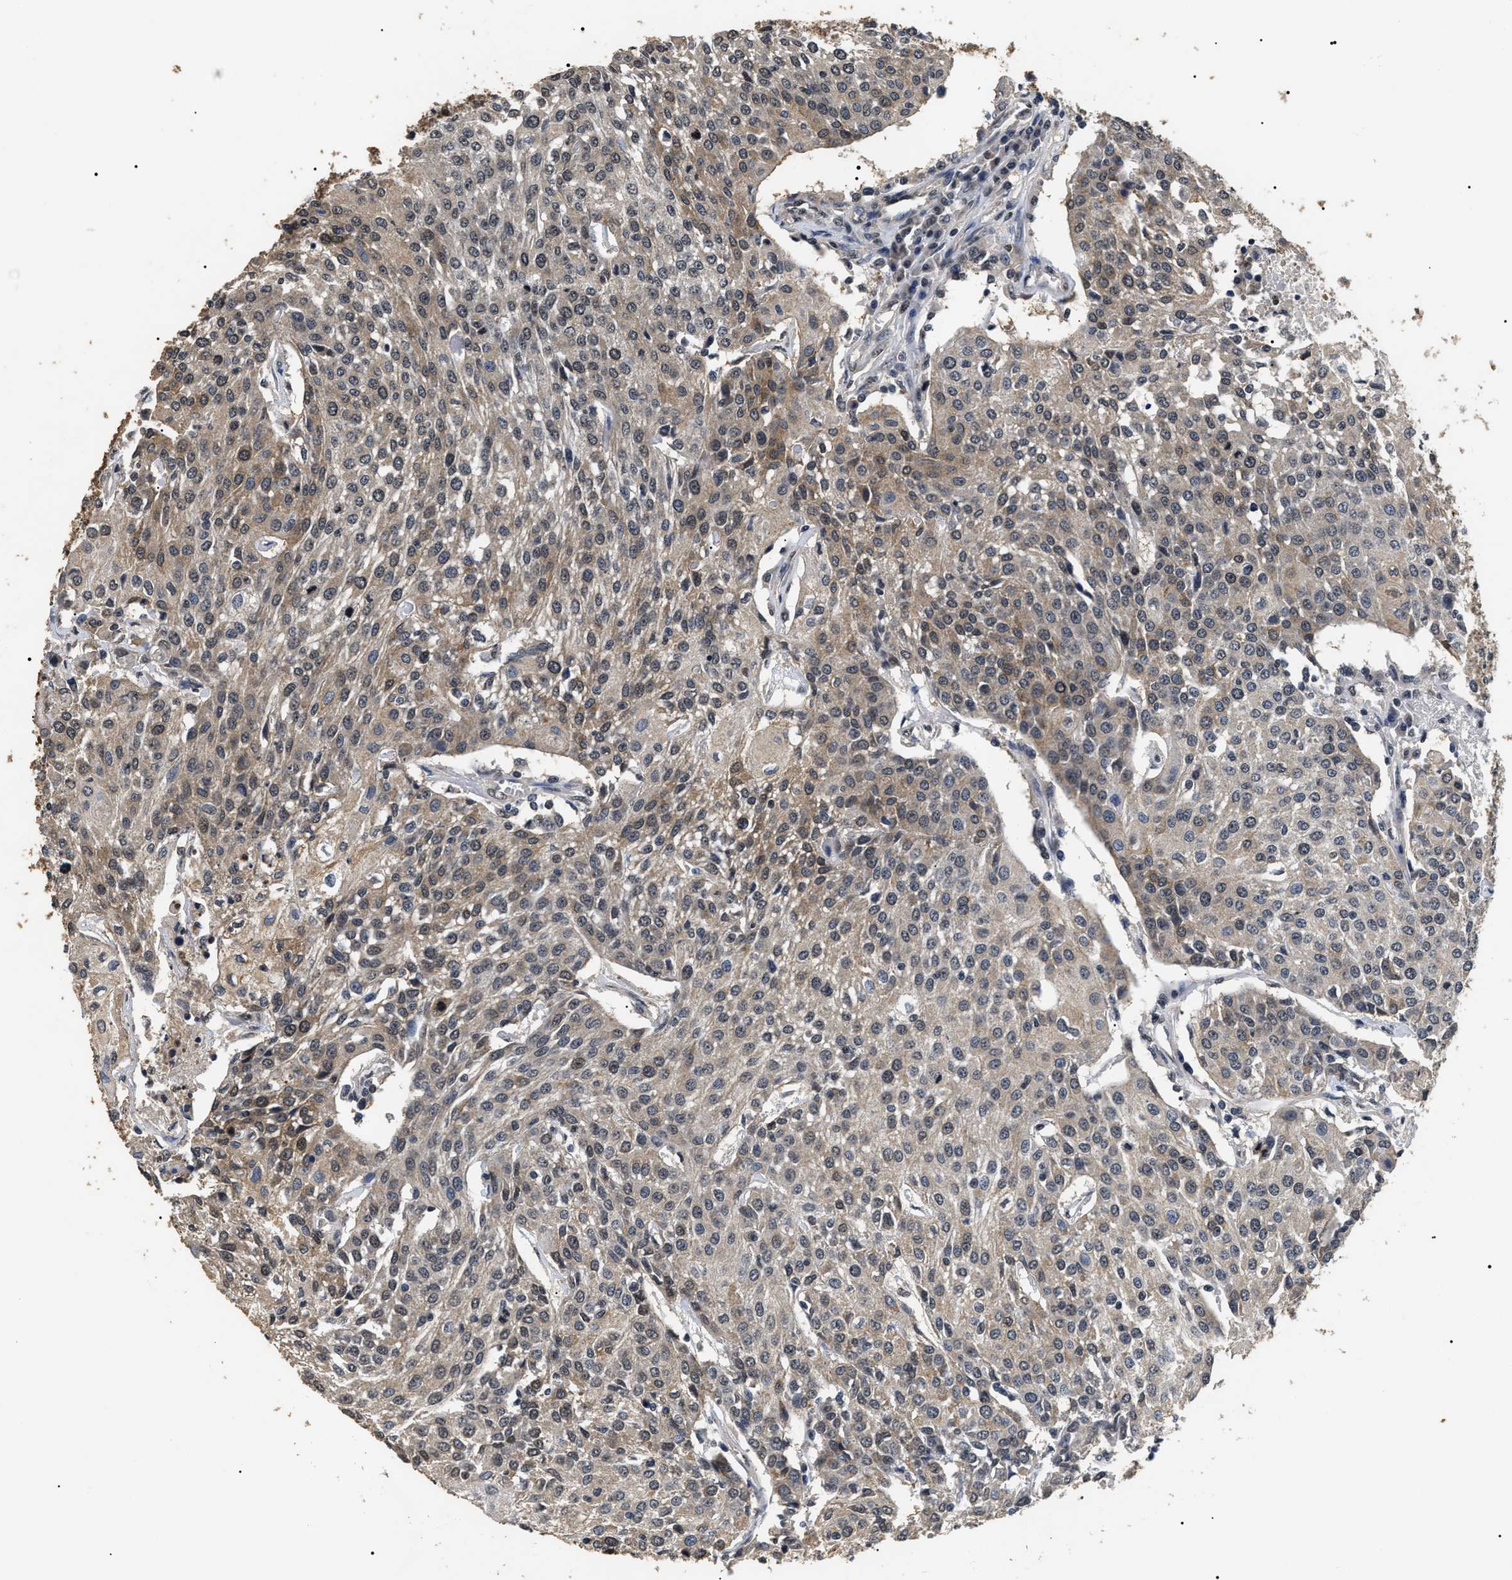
{"staining": {"intensity": "weak", "quantity": "25%-75%", "location": "cytoplasmic/membranous"}, "tissue": "urothelial cancer", "cell_type": "Tumor cells", "image_type": "cancer", "snomed": [{"axis": "morphology", "description": "Urothelial carcinoma, High grade"}, {"axis": "topography", "description": "Urinary bladder"}], "caption": "High-power microscopy captured an IHC photomicrograph of urothelial cancer, revealing weak cytoplasmic/membranous expression in approximately 25%-75% of tumor cells.", "gene": "ANP32E", "patient": {"sex": "female", "age": 85}}